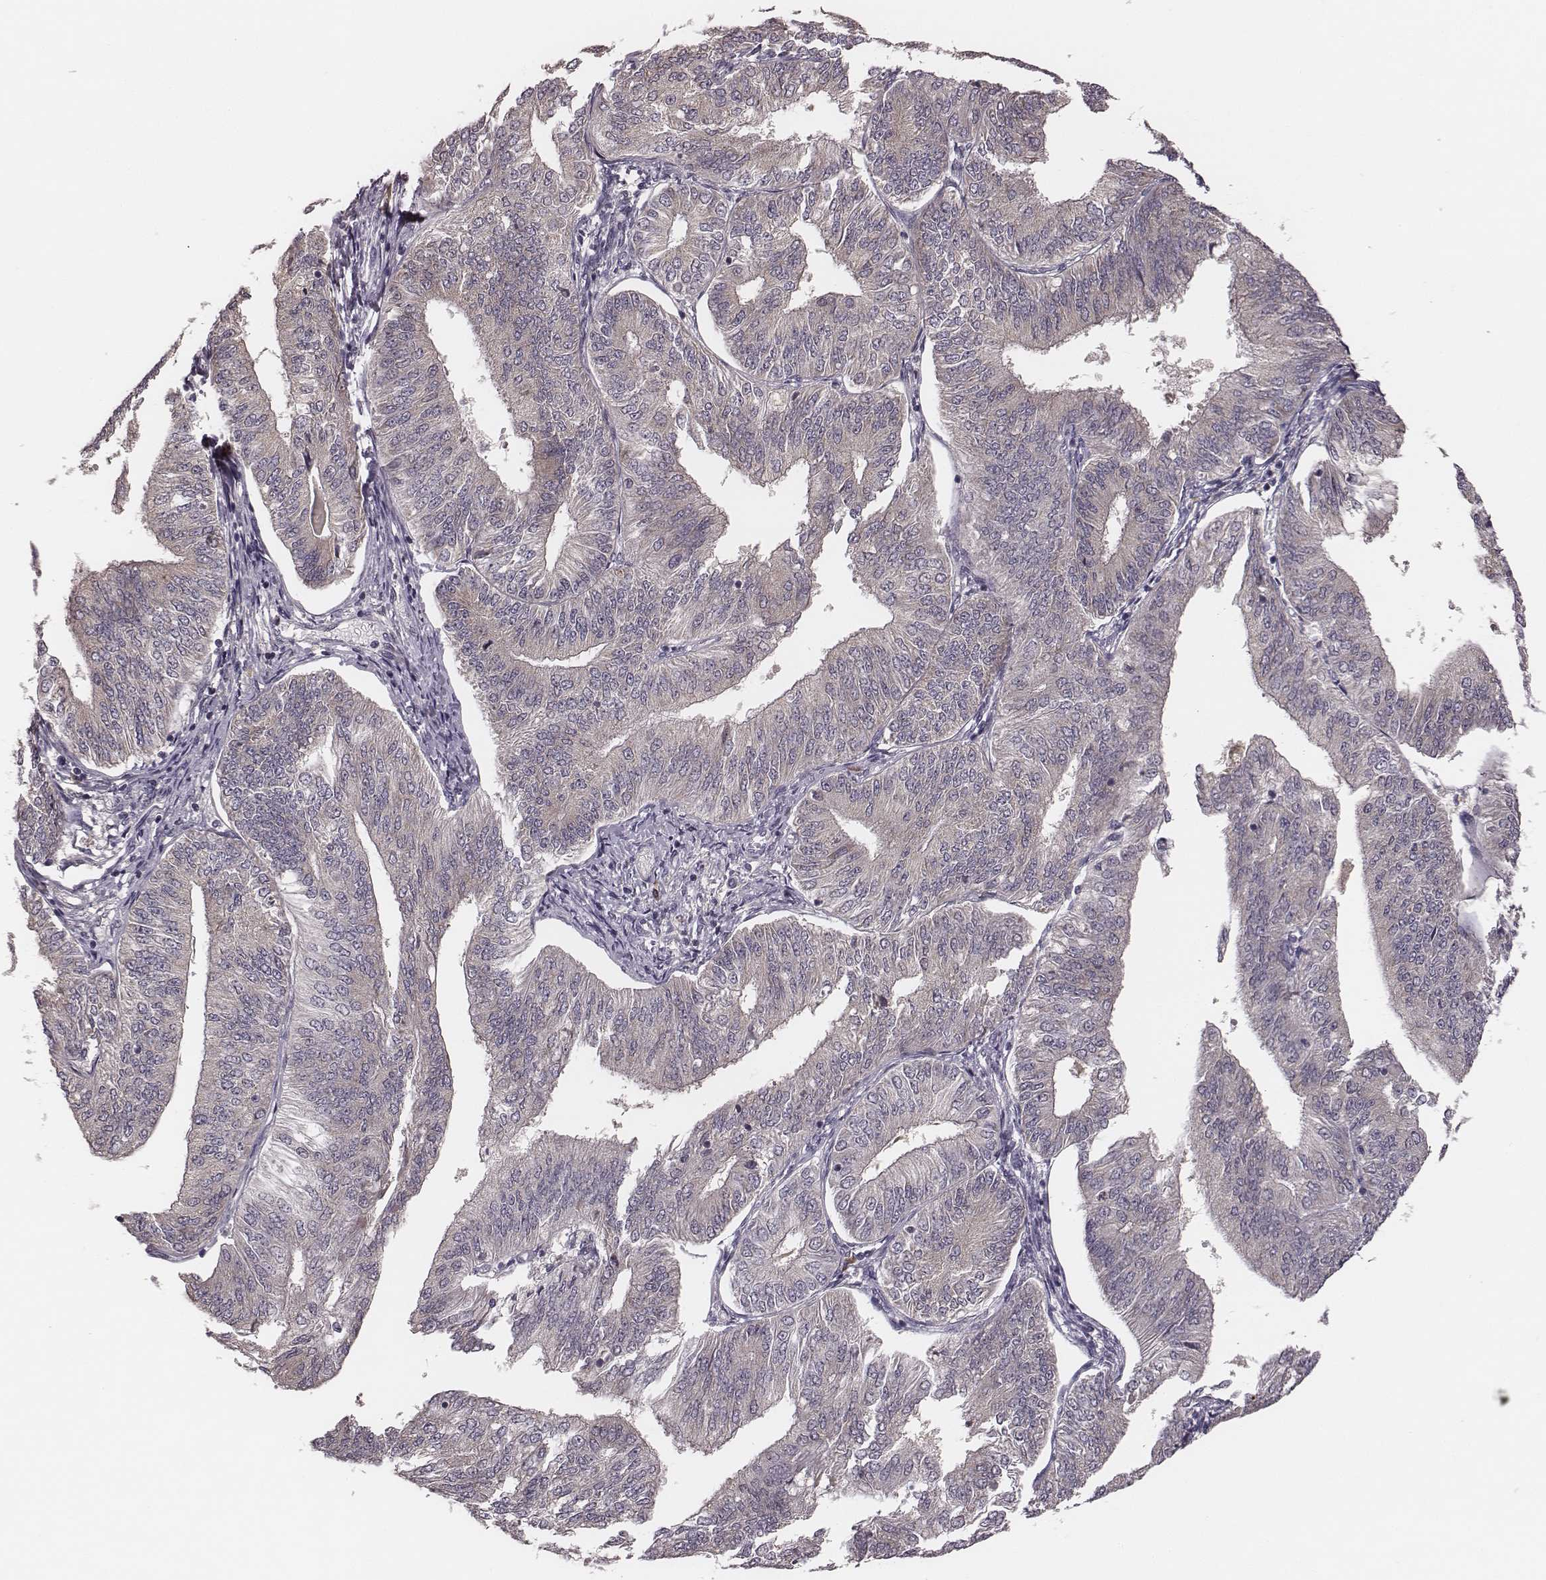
{"staining": {"intensity": "negative", "quantity": "none", "location": "none"}, "tissue": "endometrial cancer", "cell_type": "Tumor cells", "image_type": "cancer", "snomed": [{"axis": "morphology", "description": "Adenocarcinoma, NOS"}, {"axis": "topography", "description": "Endometrium"}], "caption": "Protein analysis of endometrial adenocarcinoma shows no significant positivity in tumor cells. (Immunohistochemistry, brightfield microscopy, high magnification).", "gene": "P2RX5", "patient": {"sex": "female", "age": 58}}